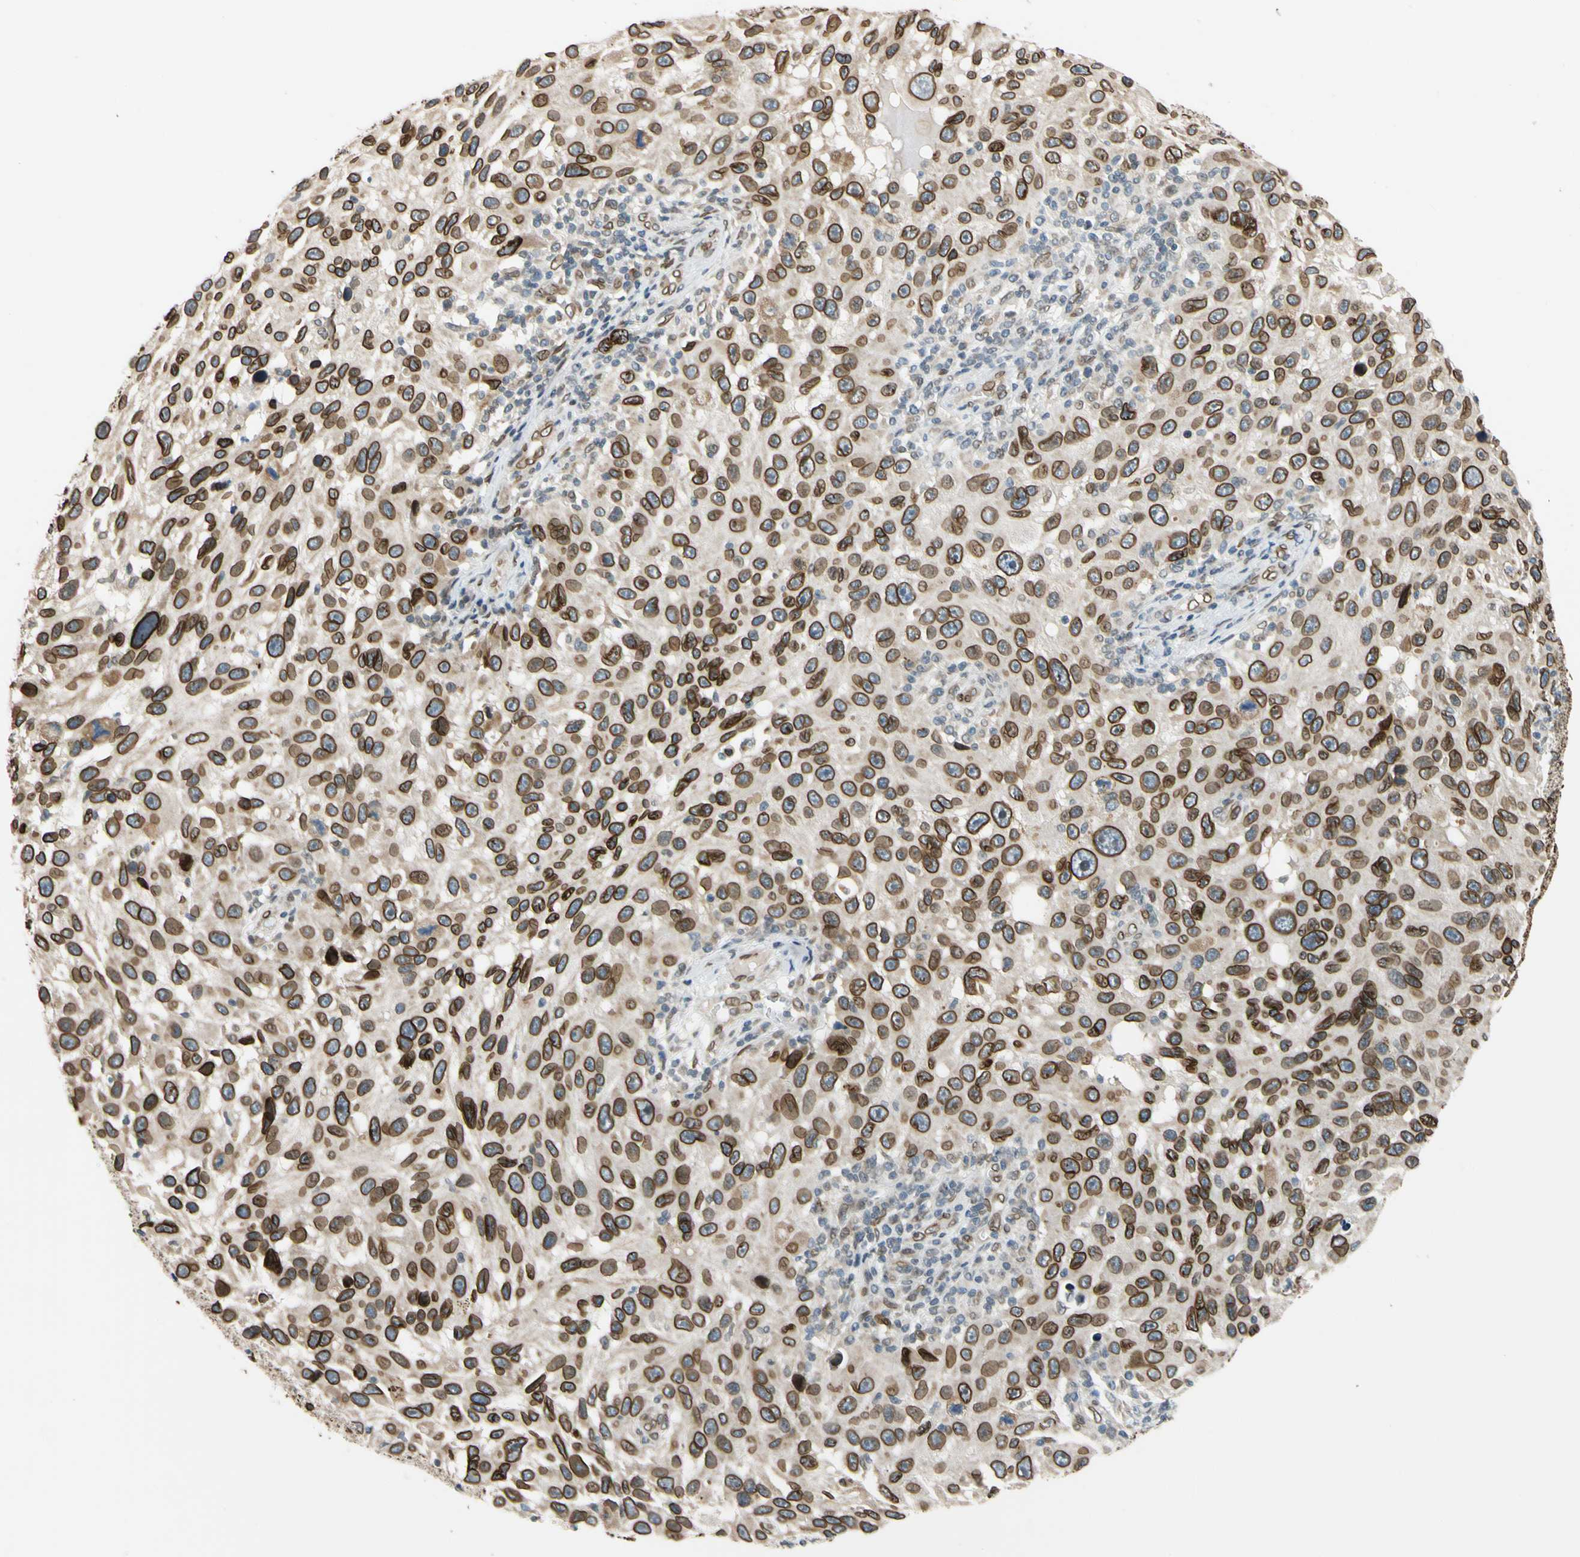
{"staining": {"intensity": "strong", "quantity": ">75%", "location": "cytoplasmic/membranous,nuclear"}, "tissue": "melanoma", "cell_type": "Tumor cells", "image_type": "cancer", "snomed": [{"axis": "morphology", "description": "Malignant melanoma, NOS"}, {"axis": "topography", "description": "Skin"}], "caption": "Immunohistochemistry (IHC) micrograph of neoplastic tissue: melanoma stained using immunohistochemistry reveals high levels of strong protein expression localized specifically in the cytoplasmic/membranous and nuclear of tumor cells, appearing as a cytoplasmic/membranous and nuclear brown color.", "gene": "SUN1", "patient": {"sex": "male", "age": 53}}